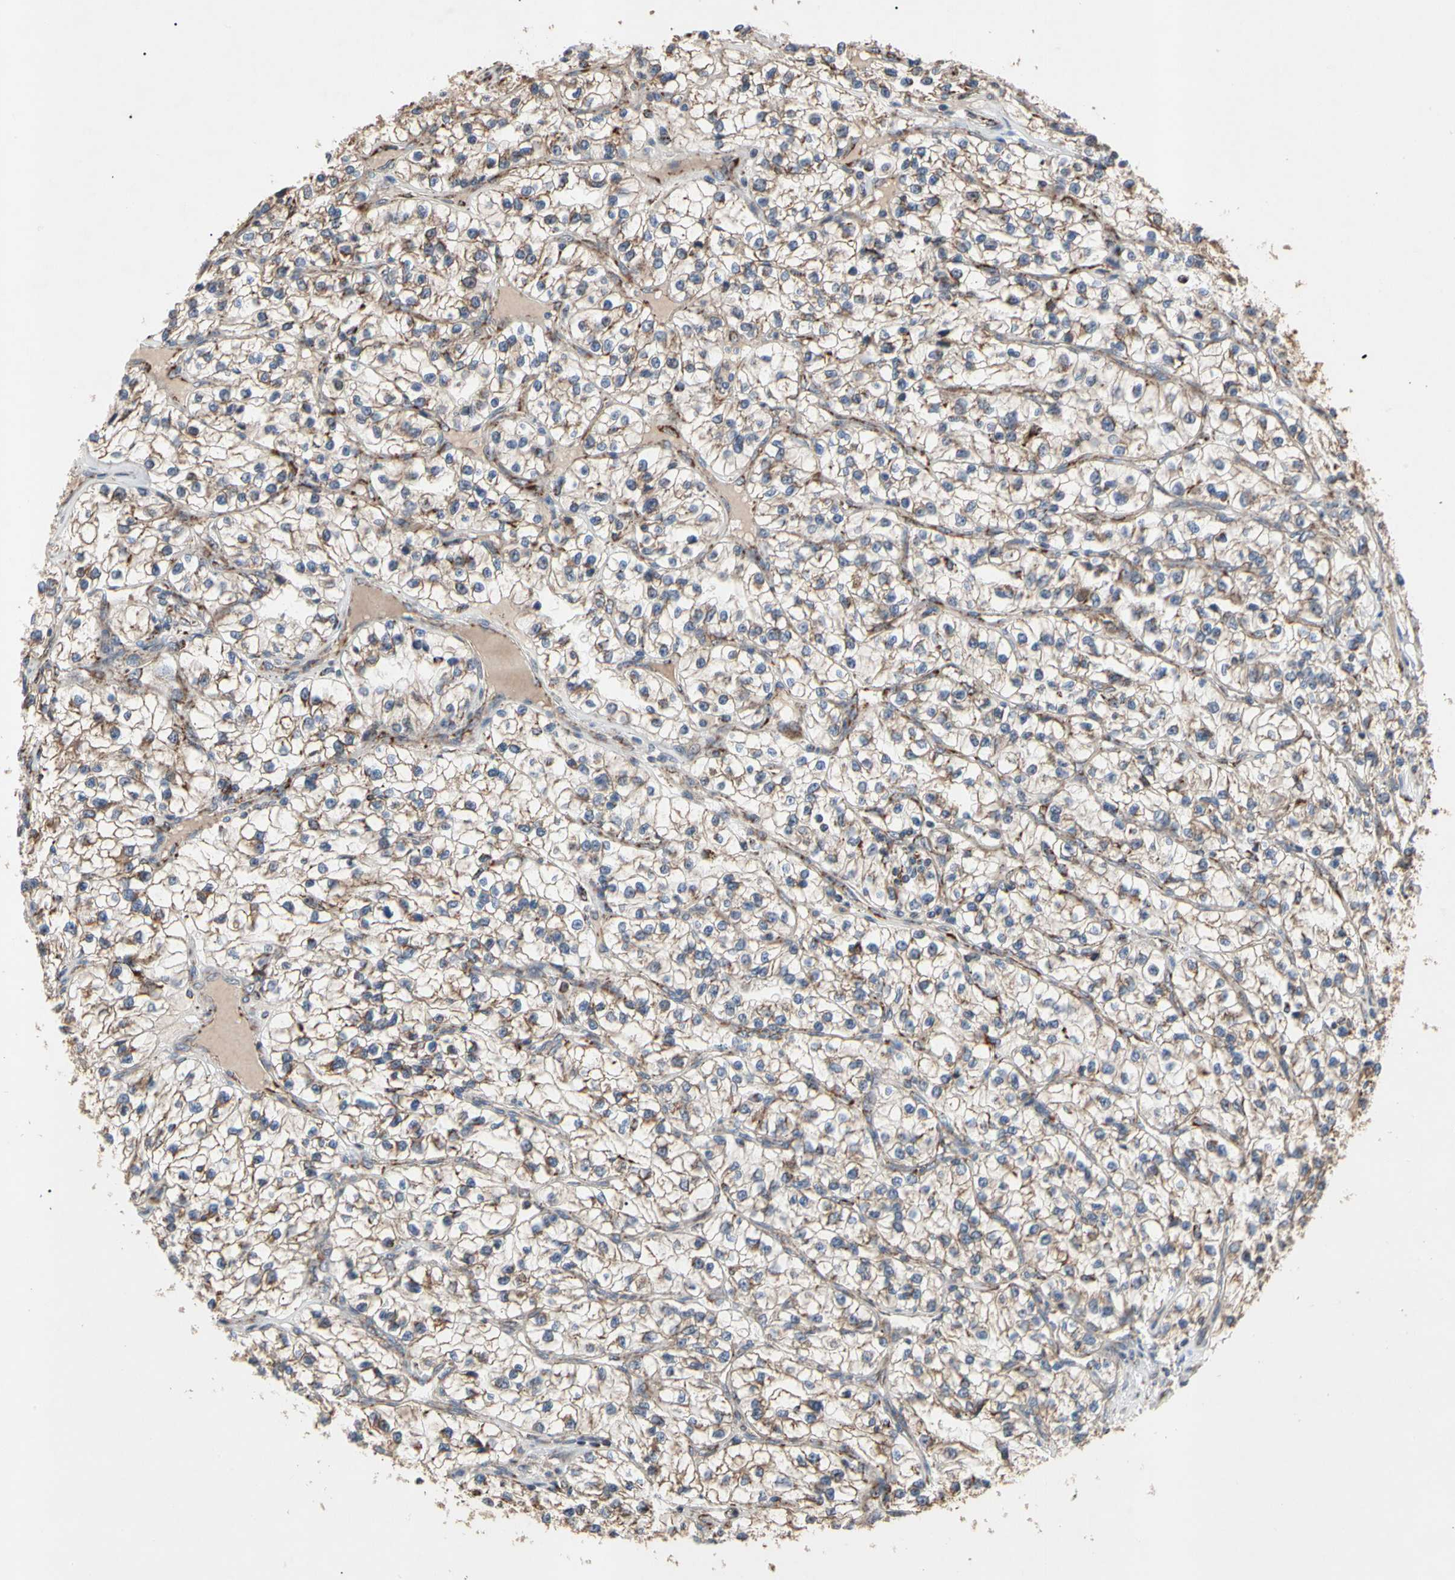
{"staining": {"intensity": "moderate", "quantity": ">75%", "location": "cytoplasmic/membranous"}, "tissue": "renal cancer", "cell_type": "Tumor cells", "image_type": "cancer", "snomed": [{"axis": "morphology", "description": "Adenocarcinoma, NOS"}, {"axis": "topography", "description": "Kidney"}], "caption": "This photomicrograph exhibits immunohistochemistry (IHC) staining of renal adenocarcinoma, with medium moderate cytoplasmic/membranous expression in about >75% of tumor cells.", "gene": "GPD2", "patient": {"sex": "female", "age": 57}}